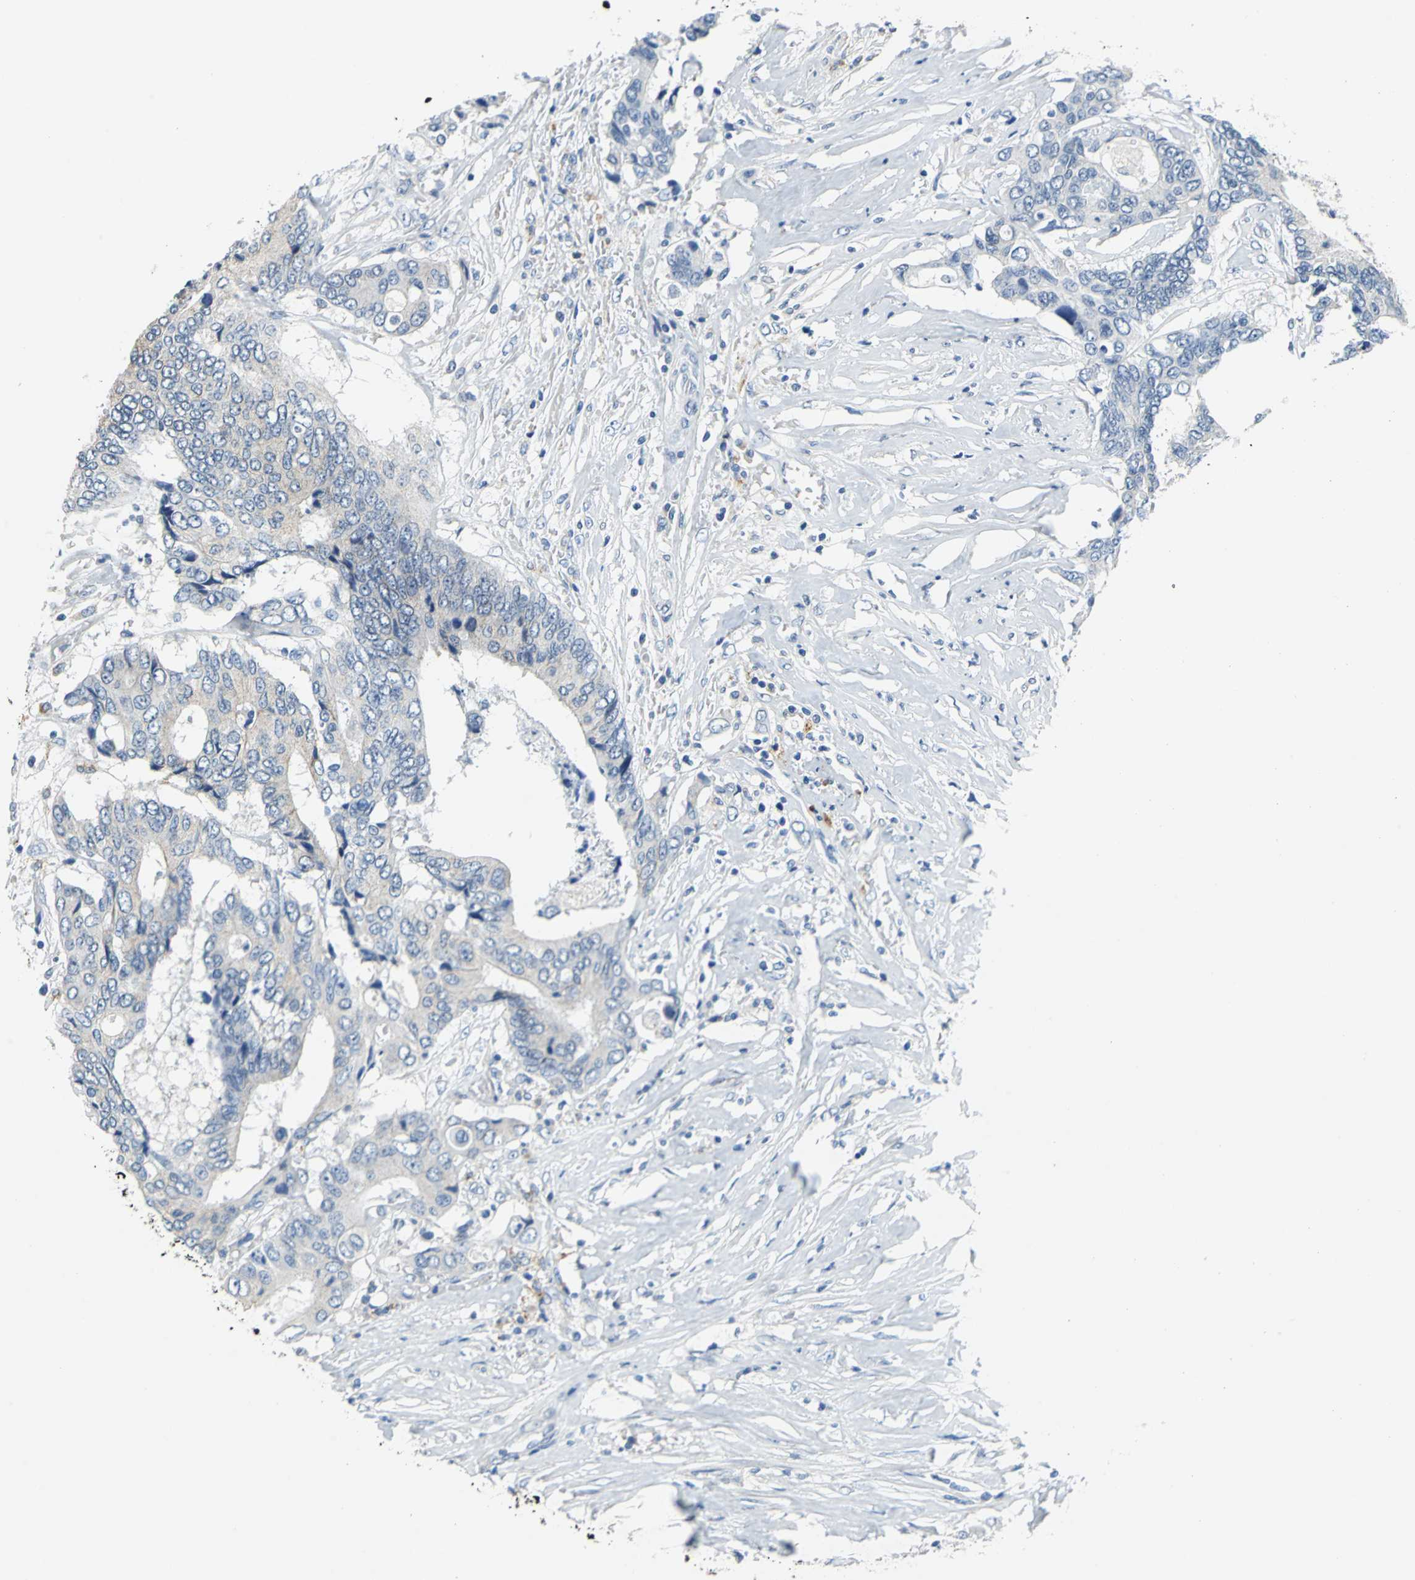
{"staining": {"intensity": "weak", "quantity": "<25%", "location": "cytoplasmic/membranous"}, "tissue": "colorectal cancer", "cell_type": "Tumor cells", "image_type": "cancer", "snomed": [{"axis": "morphology", "description": "Adenocarcinoma, NOS"}, {"axis": "topography", "description": "Rectum"}], "caption": "Tumor cells are negative for brown protein staining in colorectal cancer (adenocarcinoma). Brightfield microscopy of immunohistochemistry stained with DAB (3,3'-diaminobenzidine) (brown) and hematoxylin (blue), captured at high magnification.", "gene": "TEX264", "patient": {"sex": "male", "age": 55}}